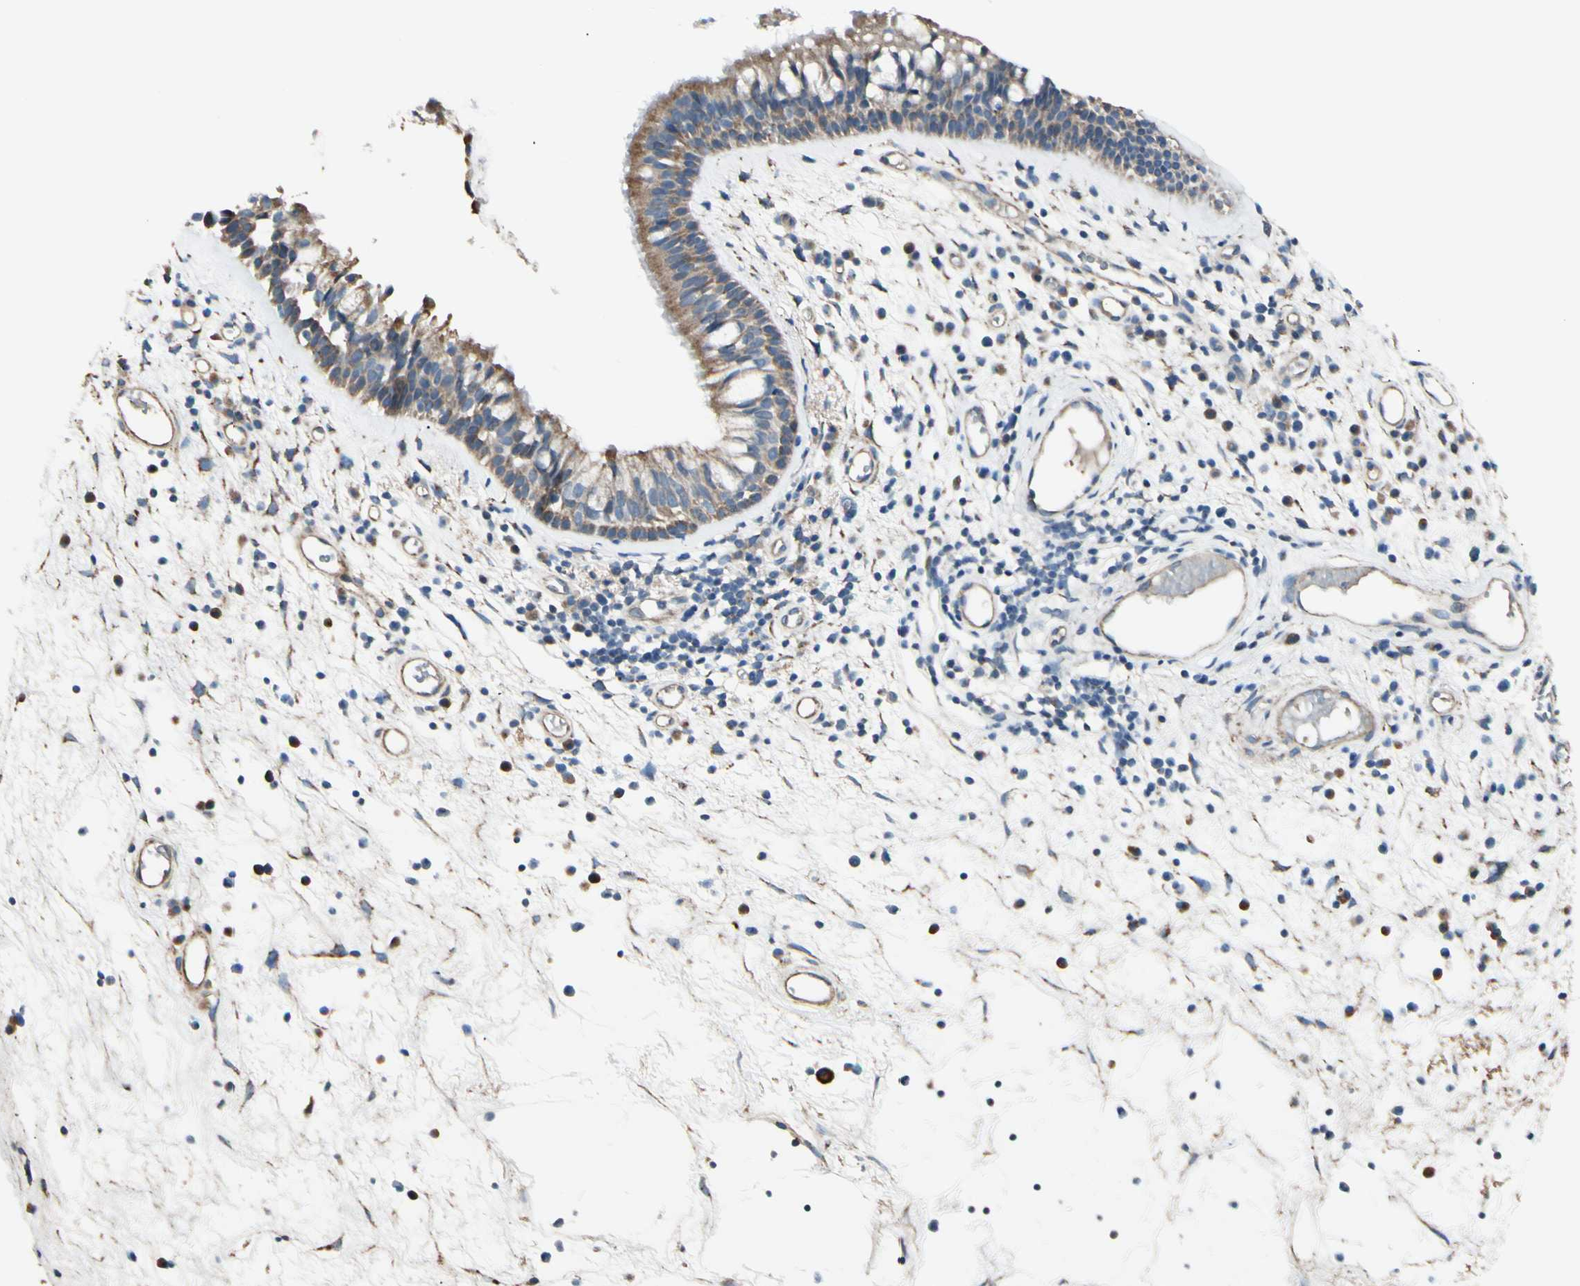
{"staining": {"intensity": "weak", "quantity": ">75%", "location": "cytoplasmic/membranous"}, "tissue": "nasopharynx", "cell_type": "Respiratory epithelial cells", "image_type": "normal", "snomed": [{"axis": "morphology", "description": "Normal tissue, NOS"}, {"axis": "morphology", "description": "Inflammation, NOS"}, {"axis": "topography", "description": "Nasopharynx"}], "caption": "Nasopharynx stained with a brown dye demonstrates weak cytoplasmic/membranous positive staining in about >75% of respiratory epithelial cells.", "gene": "EPHA3", "patient": {"sex": "male", "age": 48}}